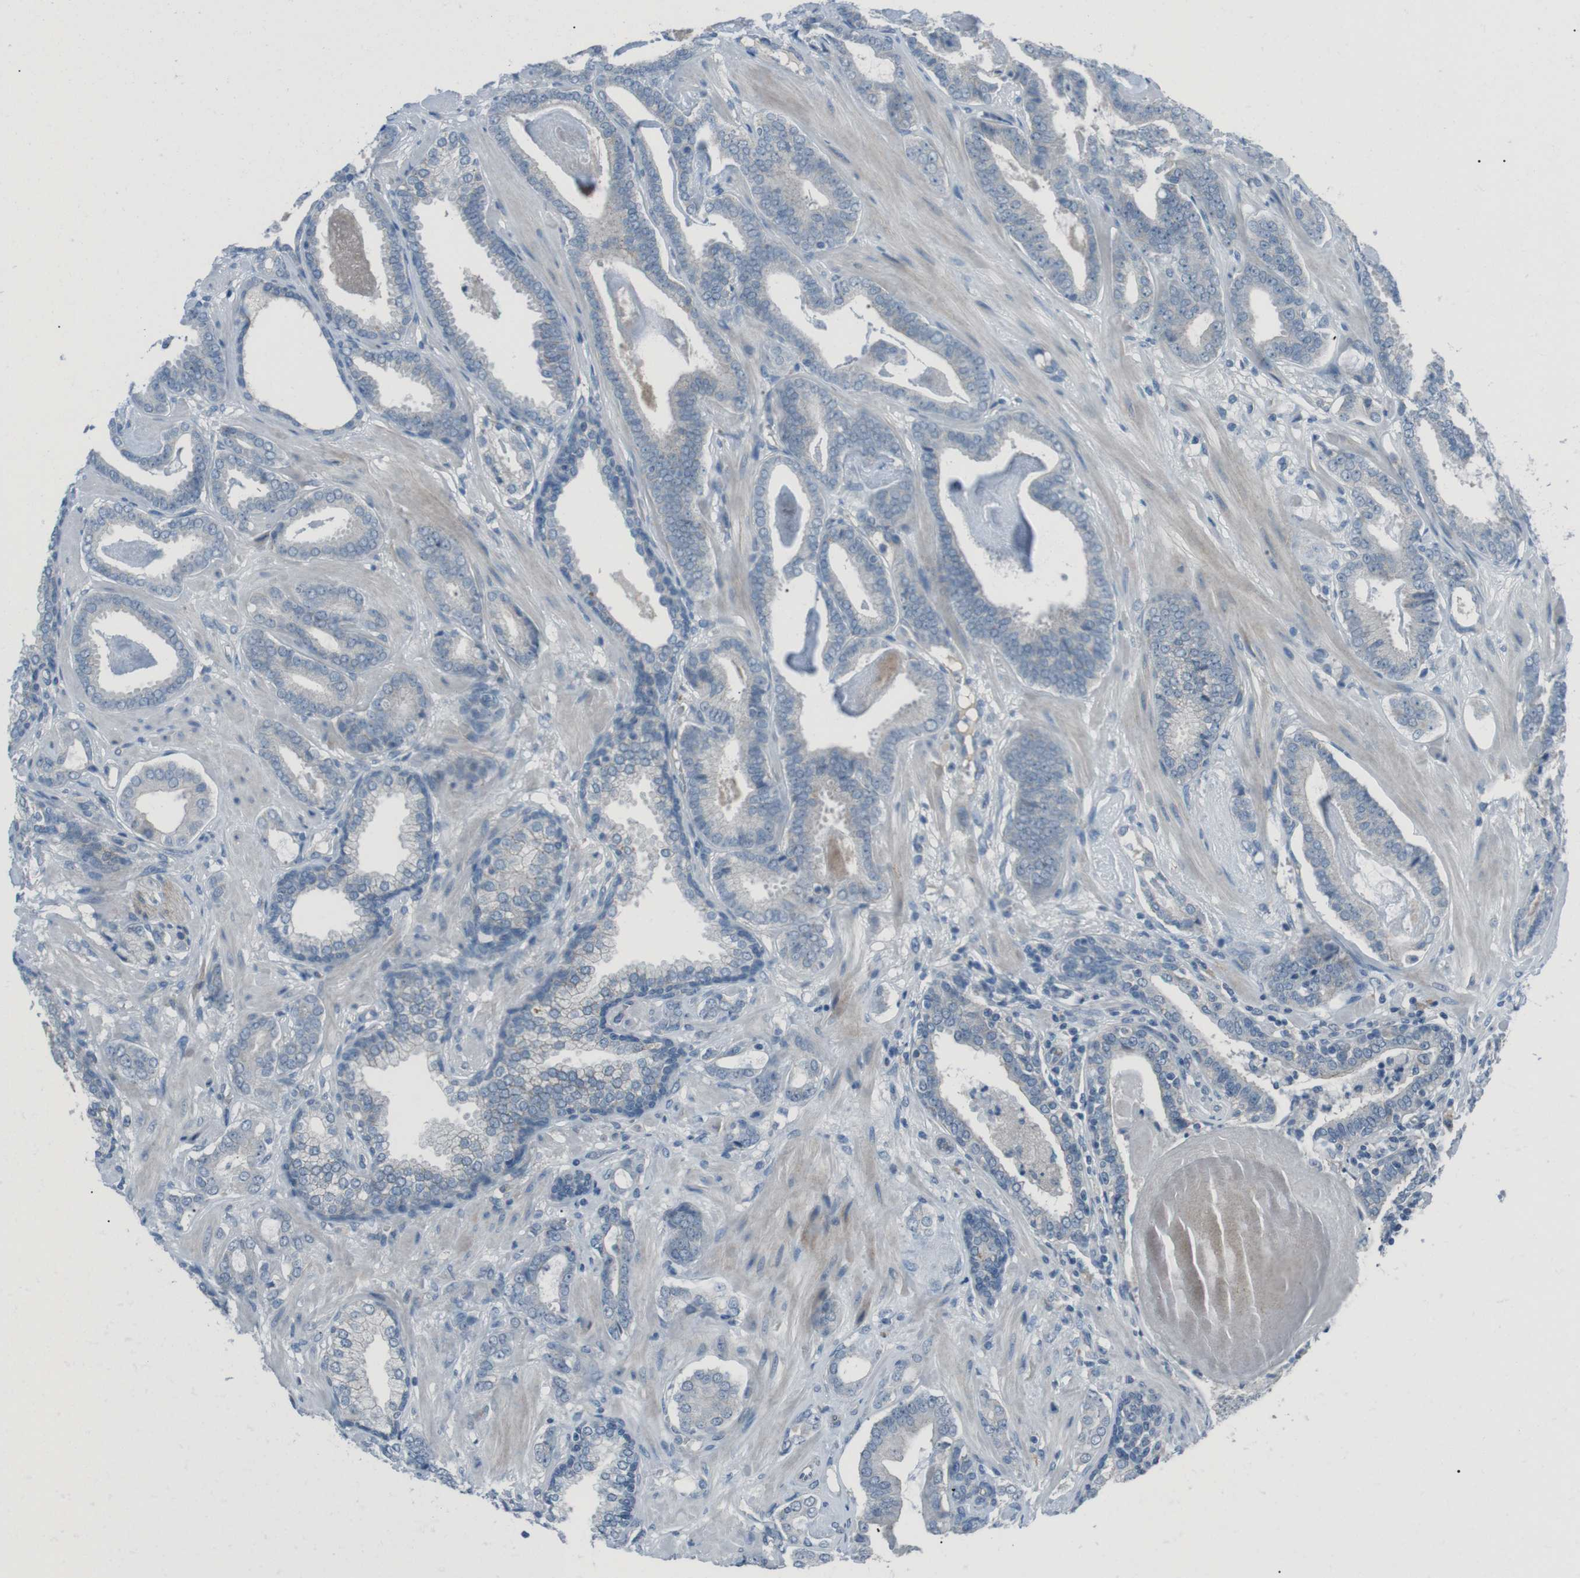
{"staining": {"intensity": "negative", "quantity": "none", "location": "none"}, "tissue": "prostate cancer", "cell_type": "Tumor cells", "image_type": "cancer", "snomed": [{"axis": "morphology", "description": "Adenocarcinoma, Low grade"}, {"axis": "topography", "description": "Prostate"}], "caption": "Immunohistochemistry of human prostate cancer (low-grade adenocarcinoma) demonstrates no positivity in tumor cells.", "gene": "SPTA1", "patient": {"sex": "male", "age": 53}}